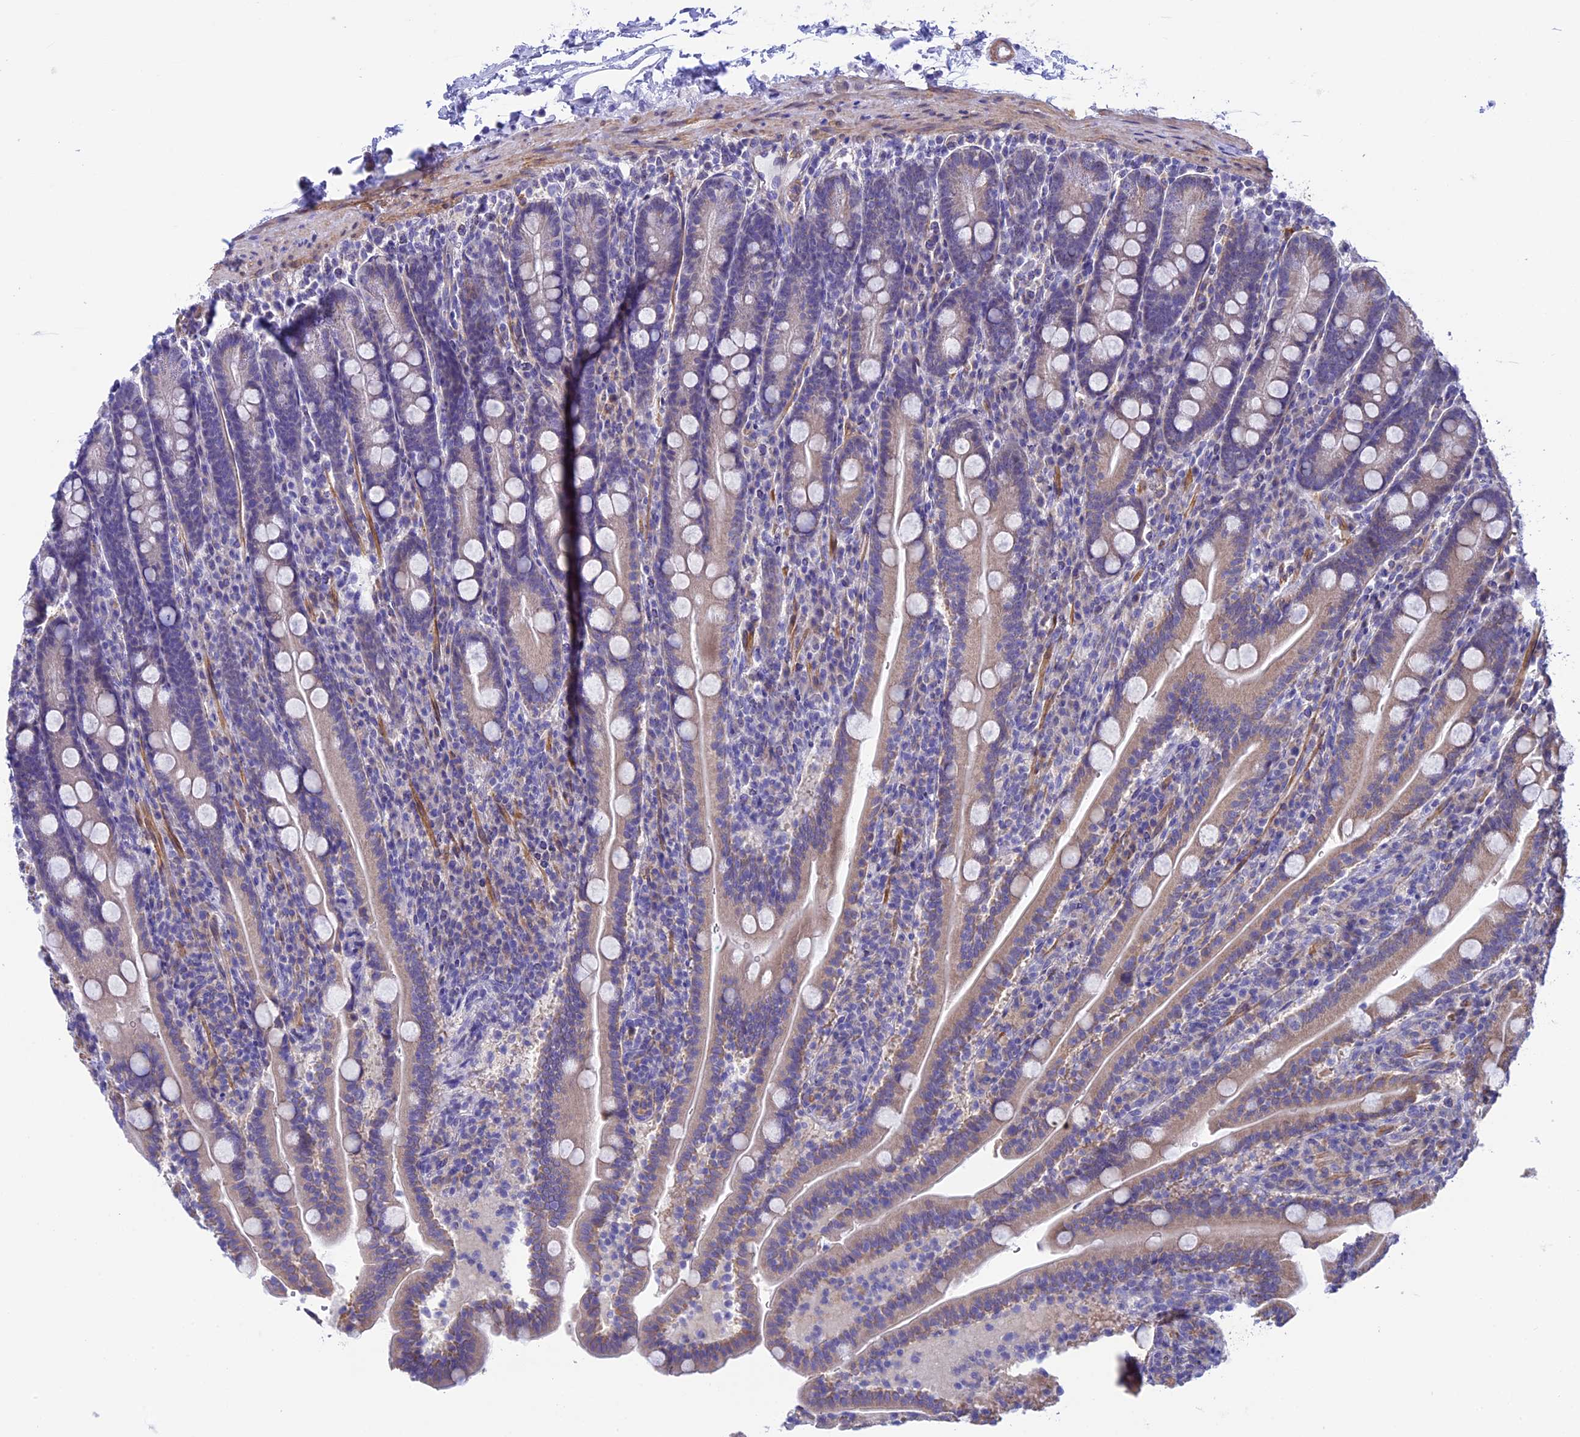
{"staining": {"intensity": "weak", "quantity": "<25%", "location": "cytoplasmic/membranous"}, "tissue": "duodenum", "cell_type": "Glandular cells", "image_type": "normal", "snomed": [{"axis": "morphology", "description": "Normal tissue, NOS"}, {"axis": "topography", "description": "Duodenum"}], "caption": "IHC micrograph of normal duodenum stained for a protein (brown), which demonstrates no positivity in glandular cells. (Immunohistochemistry (ihc), brightfield microscopy, high magnification).", "gene": "IGSF6", "patient": {"sex": "male", "age": 35}}